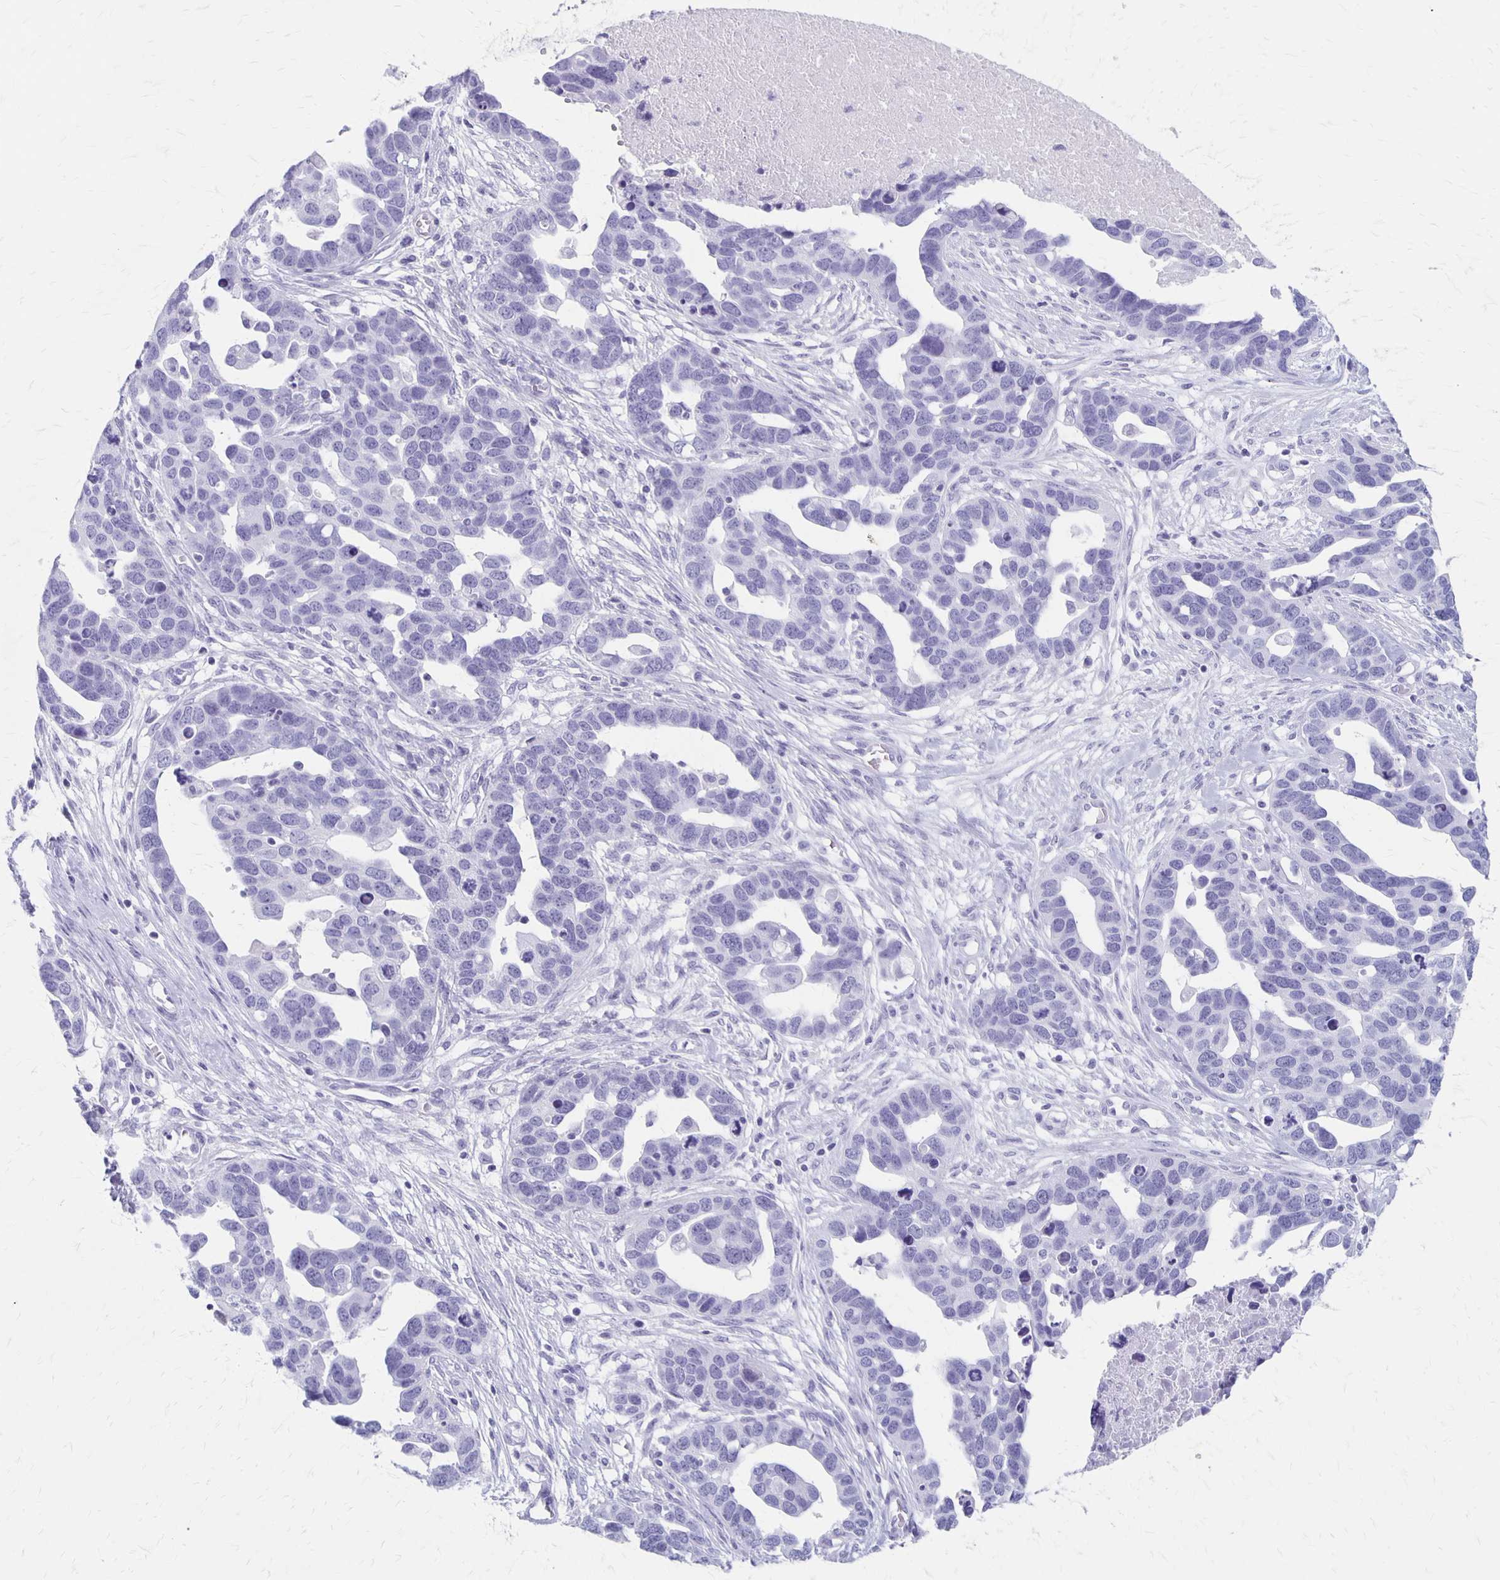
{"staining": {"intensity": "negative", "quantity": "none", "location": "none"}, "tissue": "ovarian cancer", "cell_type": "Tumor cells", "image_type": "cancer", "snomed": [{"axis": "morphology", "description": "Cystadenocarcinoma, serous, NOS"}, {"axis": "topography", "description": "Ovary"}], "caption": "Ovarian serous cystadenocarcinoma stained for a protein using immunohistochemistry shows no positivity tumor cells.", "gene": "MAGEC2", "patient": {"sex": "female", "age": 54}}